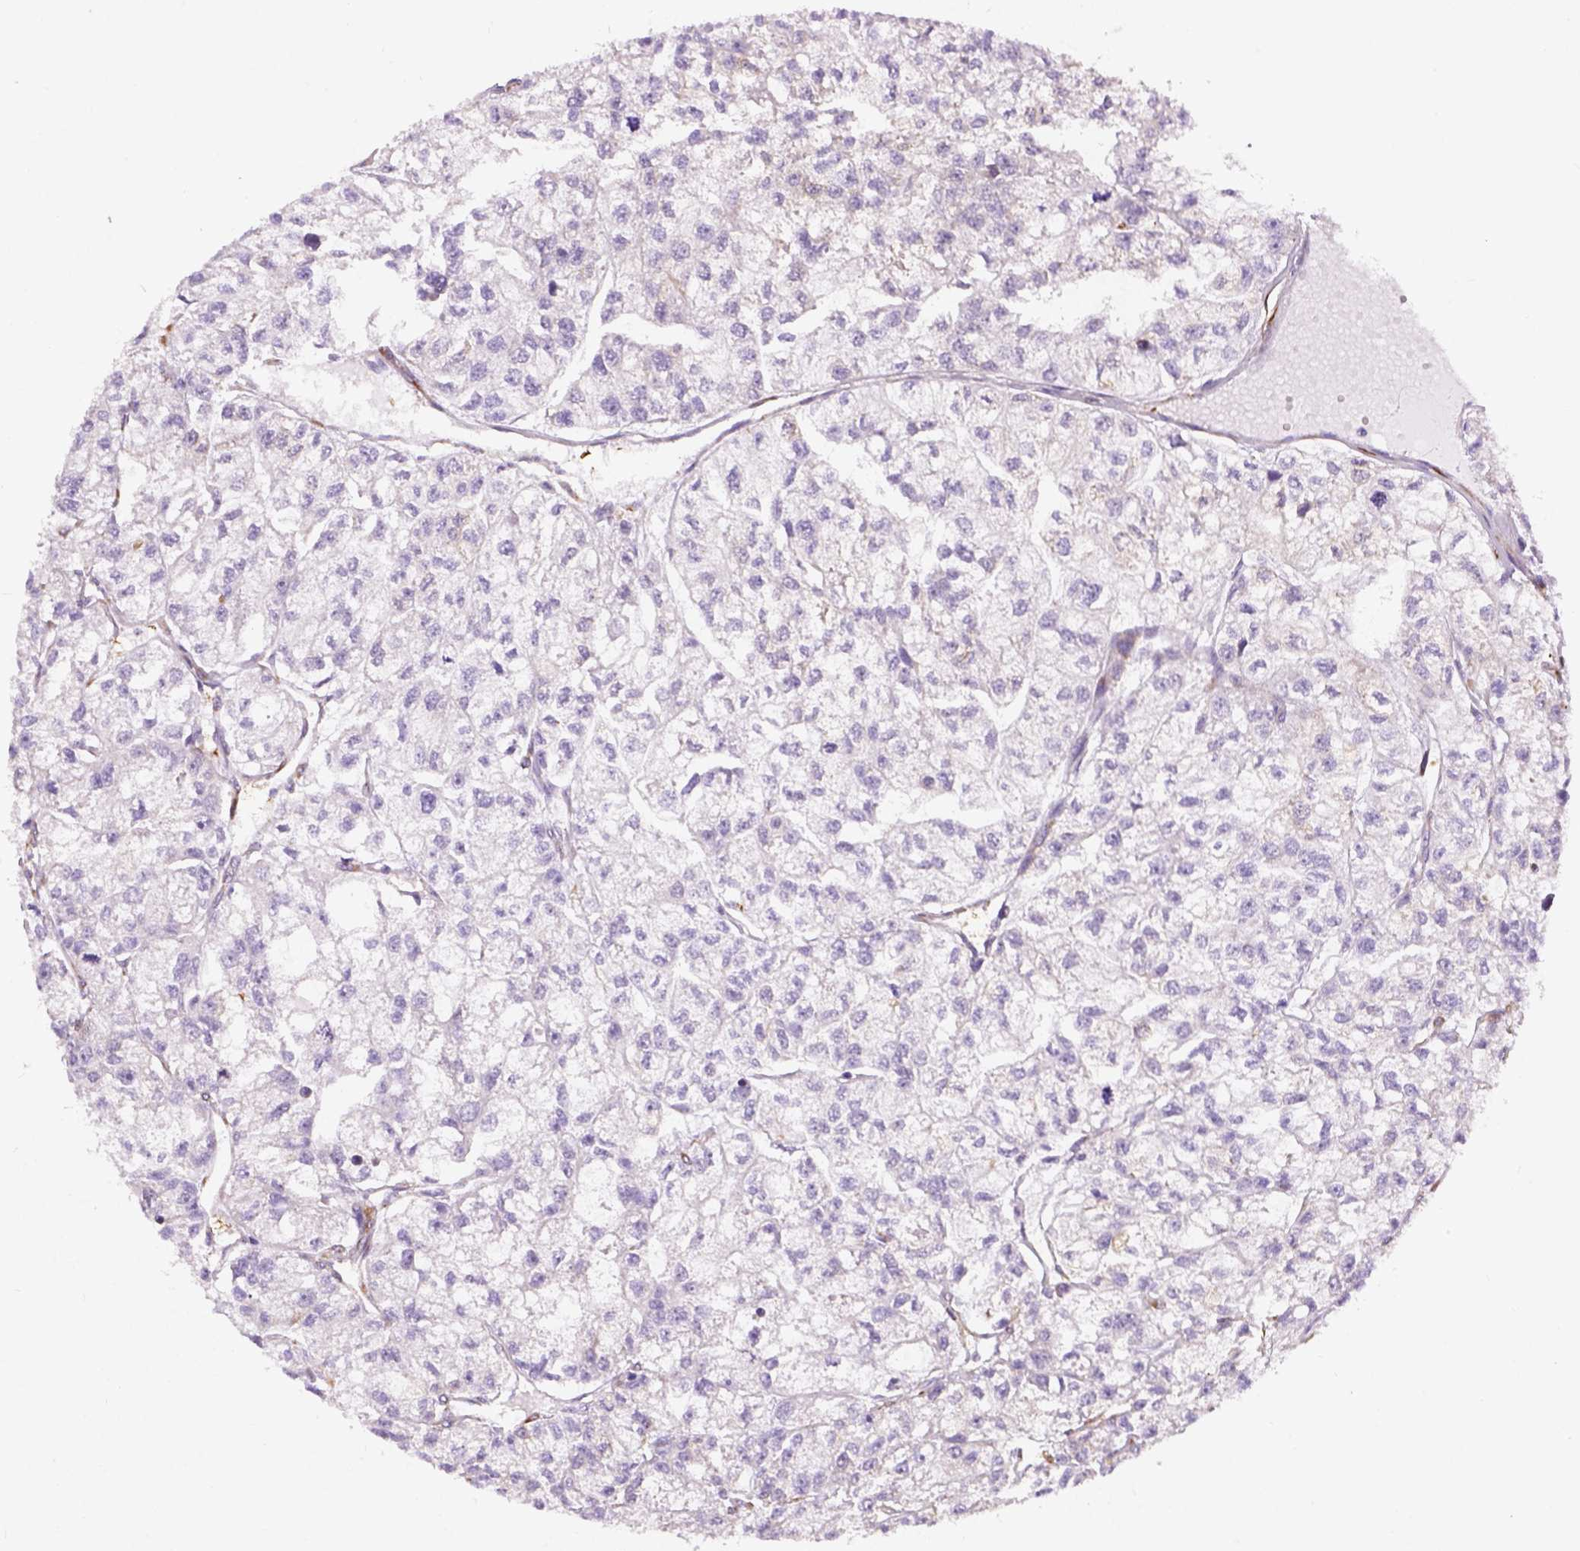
{"staining": {"intensity": "negative", "quantity": "none", "location": "none"}, "tissue": "renal cancer", "cell_type": "Tumor cells", "image_type": "cancer", "snomed": [{"axis": "morphology", "description": "Adenocarcinoma, NOS"}, {"axis": "topography", "description": "Kidney"}], "caption": "A photomicrograph of adenocarcinoma (renal) stained for a protein reveals no brown staining in tumor cells.", "gene": "KAZN", "patient": {"sex": "male", "age": 56}}